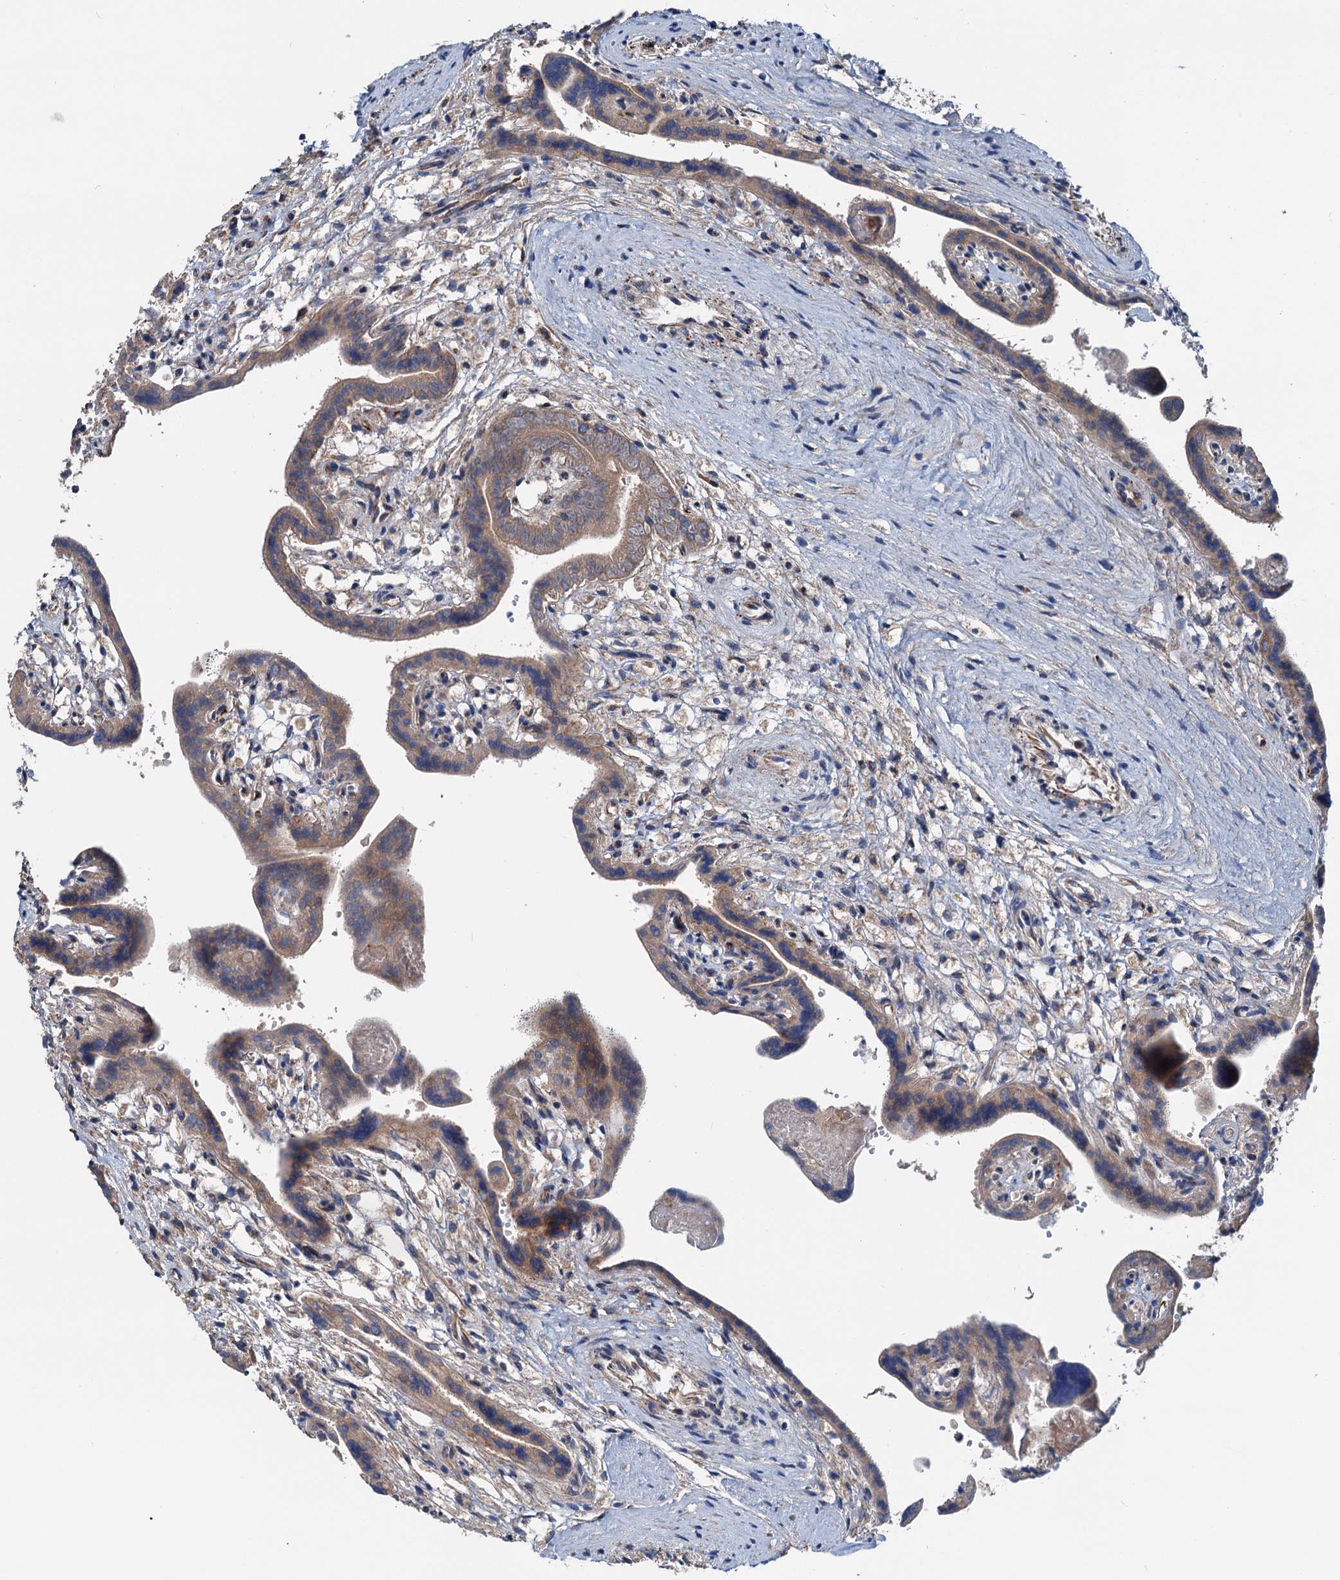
{"staining": {"intensity": "moderate", "quantity": ">75%", "location": "cytoplasmic/membranous"}, "tissue": "placenta", "cell_type": "Trophoblastic cells", "image_type": "normal", "snomed": [{"axis": "morphology", "description": "Normal tissue, NOS"}, {"axis": "topography", "description": "Placenta"}], "caption": "Immunohistochemistry micrograph of benign placenta stained for a protein (brown), which reveals medium levels of moderate cytoplasmic/membranous positivity in about >75% of trophoblastic cells.", "gene": "ELAC1", "patient": {"sex": "female", "age": 37}}